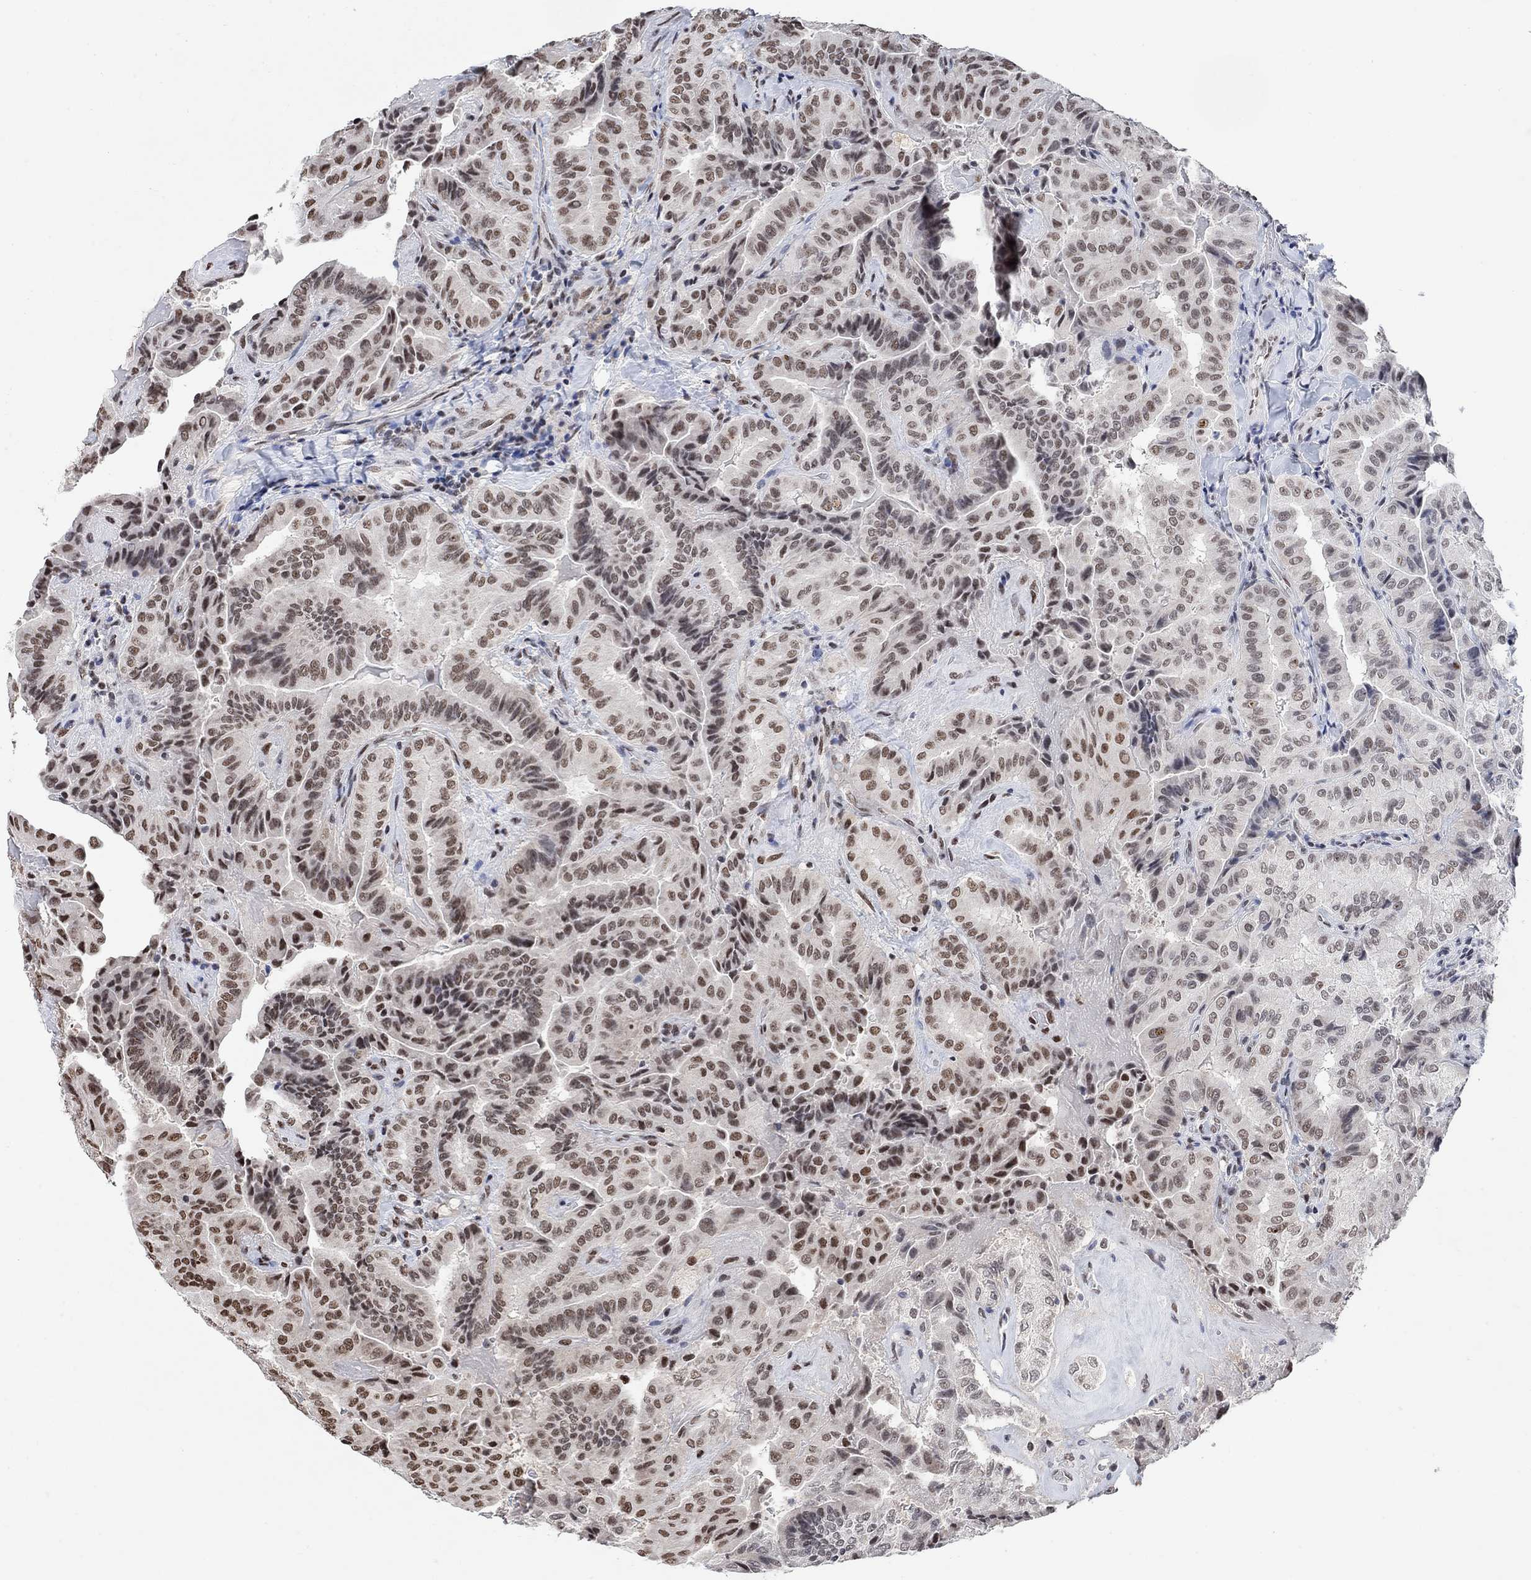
{"staining": {"intensity": "moderate", "quantity": ">75%", "location": "nuclear"}, "tissue": "thyroid cancer", "cell_type": "Tumor cells", "image_type": "cancer", "snomed": [{"axis": "morphology", "description": "Papillary adenocarcinoma, NOS"}, {"axis": "topography", "description": "Thyroid gland"}], "caption": "DAB immunohistochemical staining of thyroid cancer shows moderate nuclear protein positivity in approximately >75% of tumor cells. (Stains: DAB (3,3'-diaminobenzidine) in brown, nuclei in blue, Microscopy: brightfield microscopy at high magnification).", "gene": "USP39", "patient": {"sex": "female", "age": 68}}